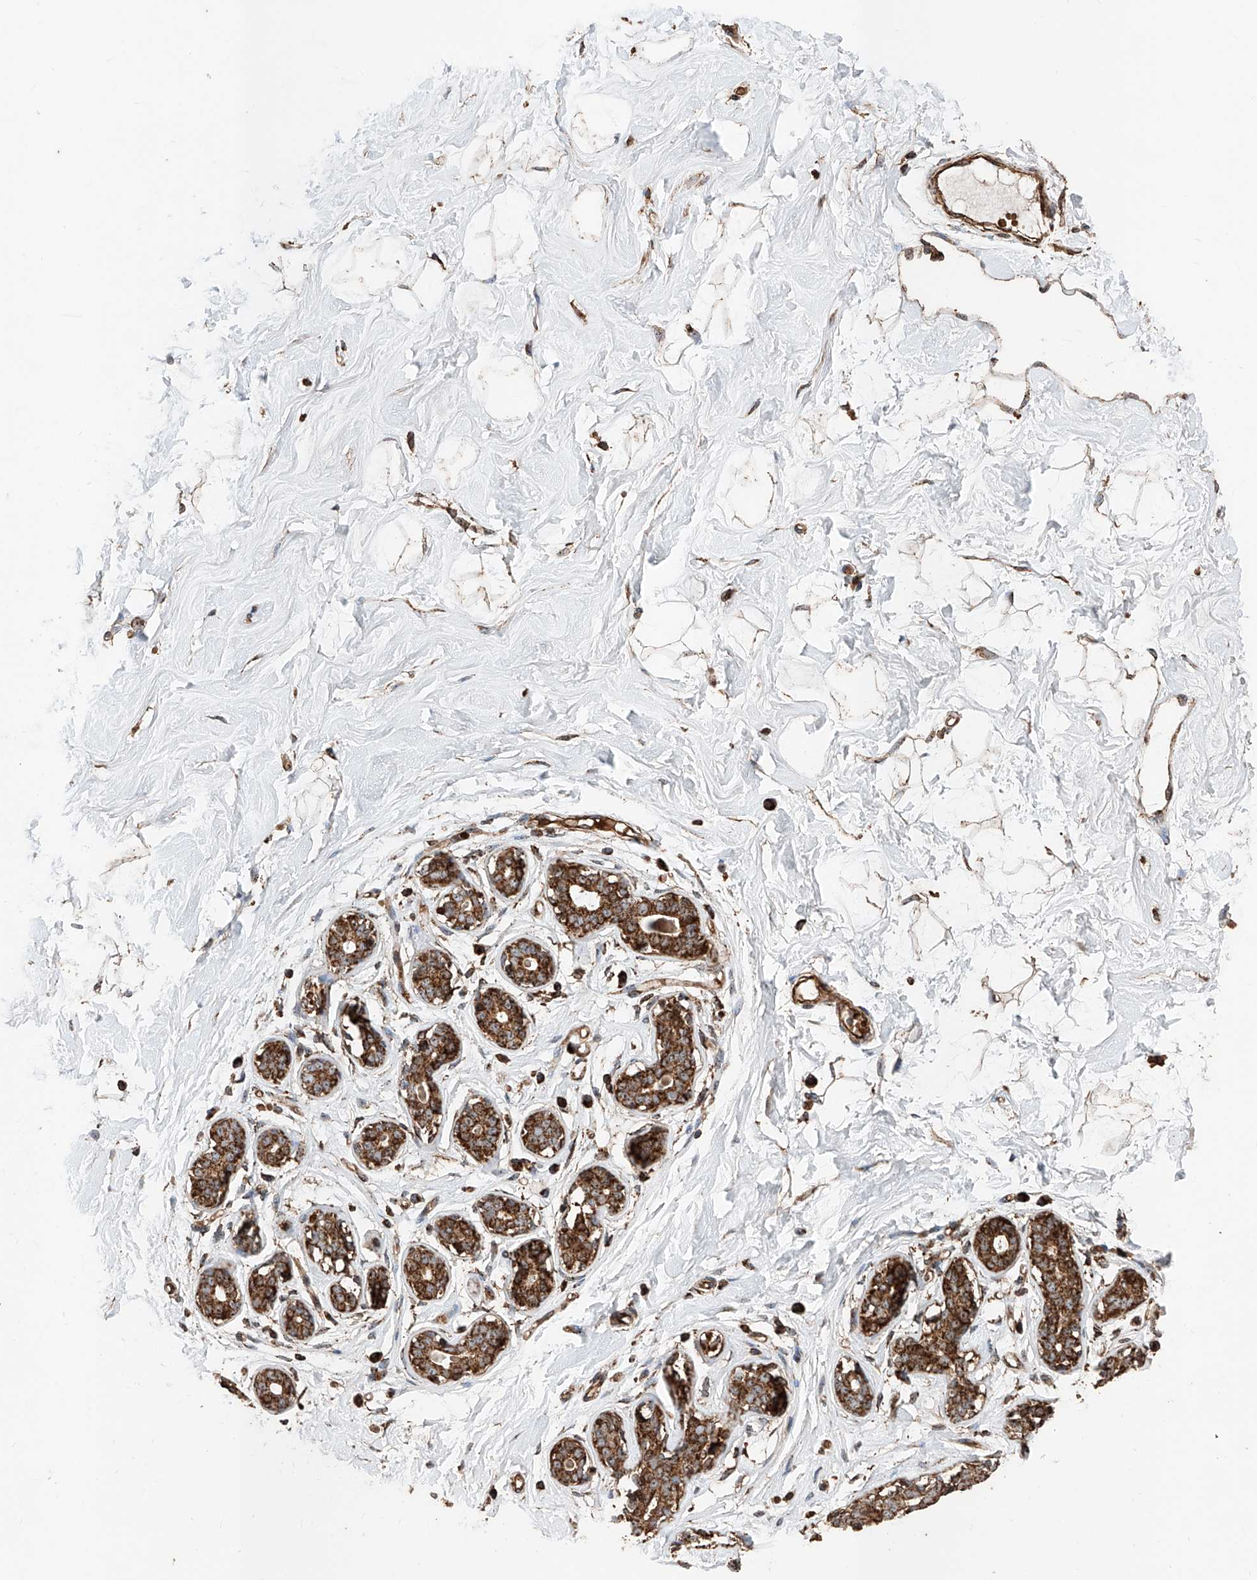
{"staining": {"intensity": "negative", "quantity": "none", "location": "none"}, "tissue": "breast", "cell_type": "Adipocytes", "image_type": "normal", "snomed": [{"axis": "morphology", "description": "Normal tissue, NOS"}, {"axis": "morphology", "description": "Adenoma, NOS"}, {"axis": "topography", "description": "Breast"}], "caption": "IHC histopathology image of normal breast: breast stained with DAB (3,3'-diaminobenzidine) shows no significant protein positivity in adipocytes. (Immunohistochemistry (ihc), brightfield microscopy, high magnification).", "gene": "PISD", "patient": {"sex": "female", "age": 23}}